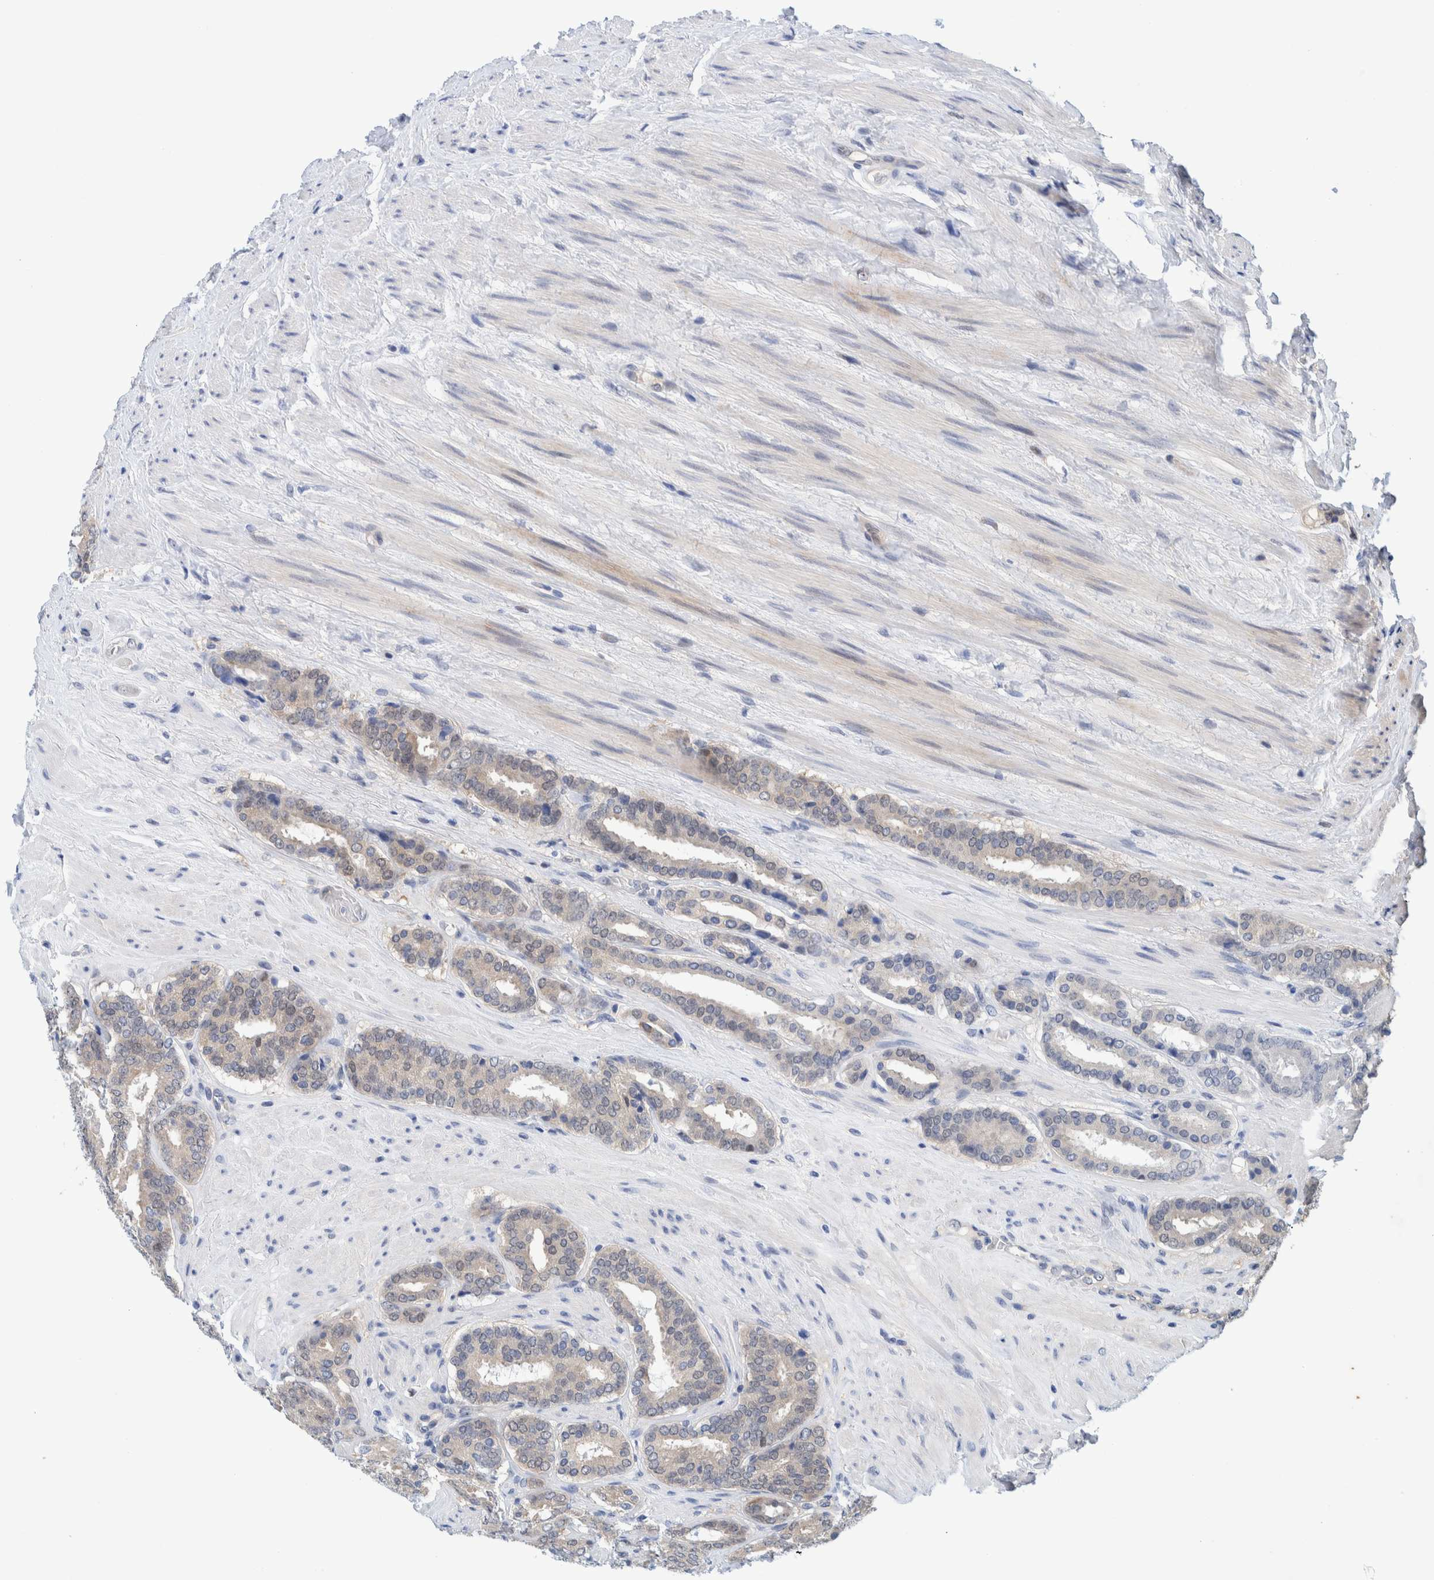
{"staining": {"intensity": "weak", "quantity": "<25%", "location": "cytoplasmic/membranous,nuclear"}, "tissue": "prostate cancer", "cell_type": "Tumor cells", "image_type": "cancer", "snomed": [{"axis": "morphology", "description": "Adenocarcinoma, Low grade"}, {"axis": "topography", "description": "Prostate"}], "caption": "The photomicrograph shows no staining of tumor cells in prostate low-grade adenocarcinoma.", "gene": "PFAS", "patient": {"sex": "male", "age": 69}}